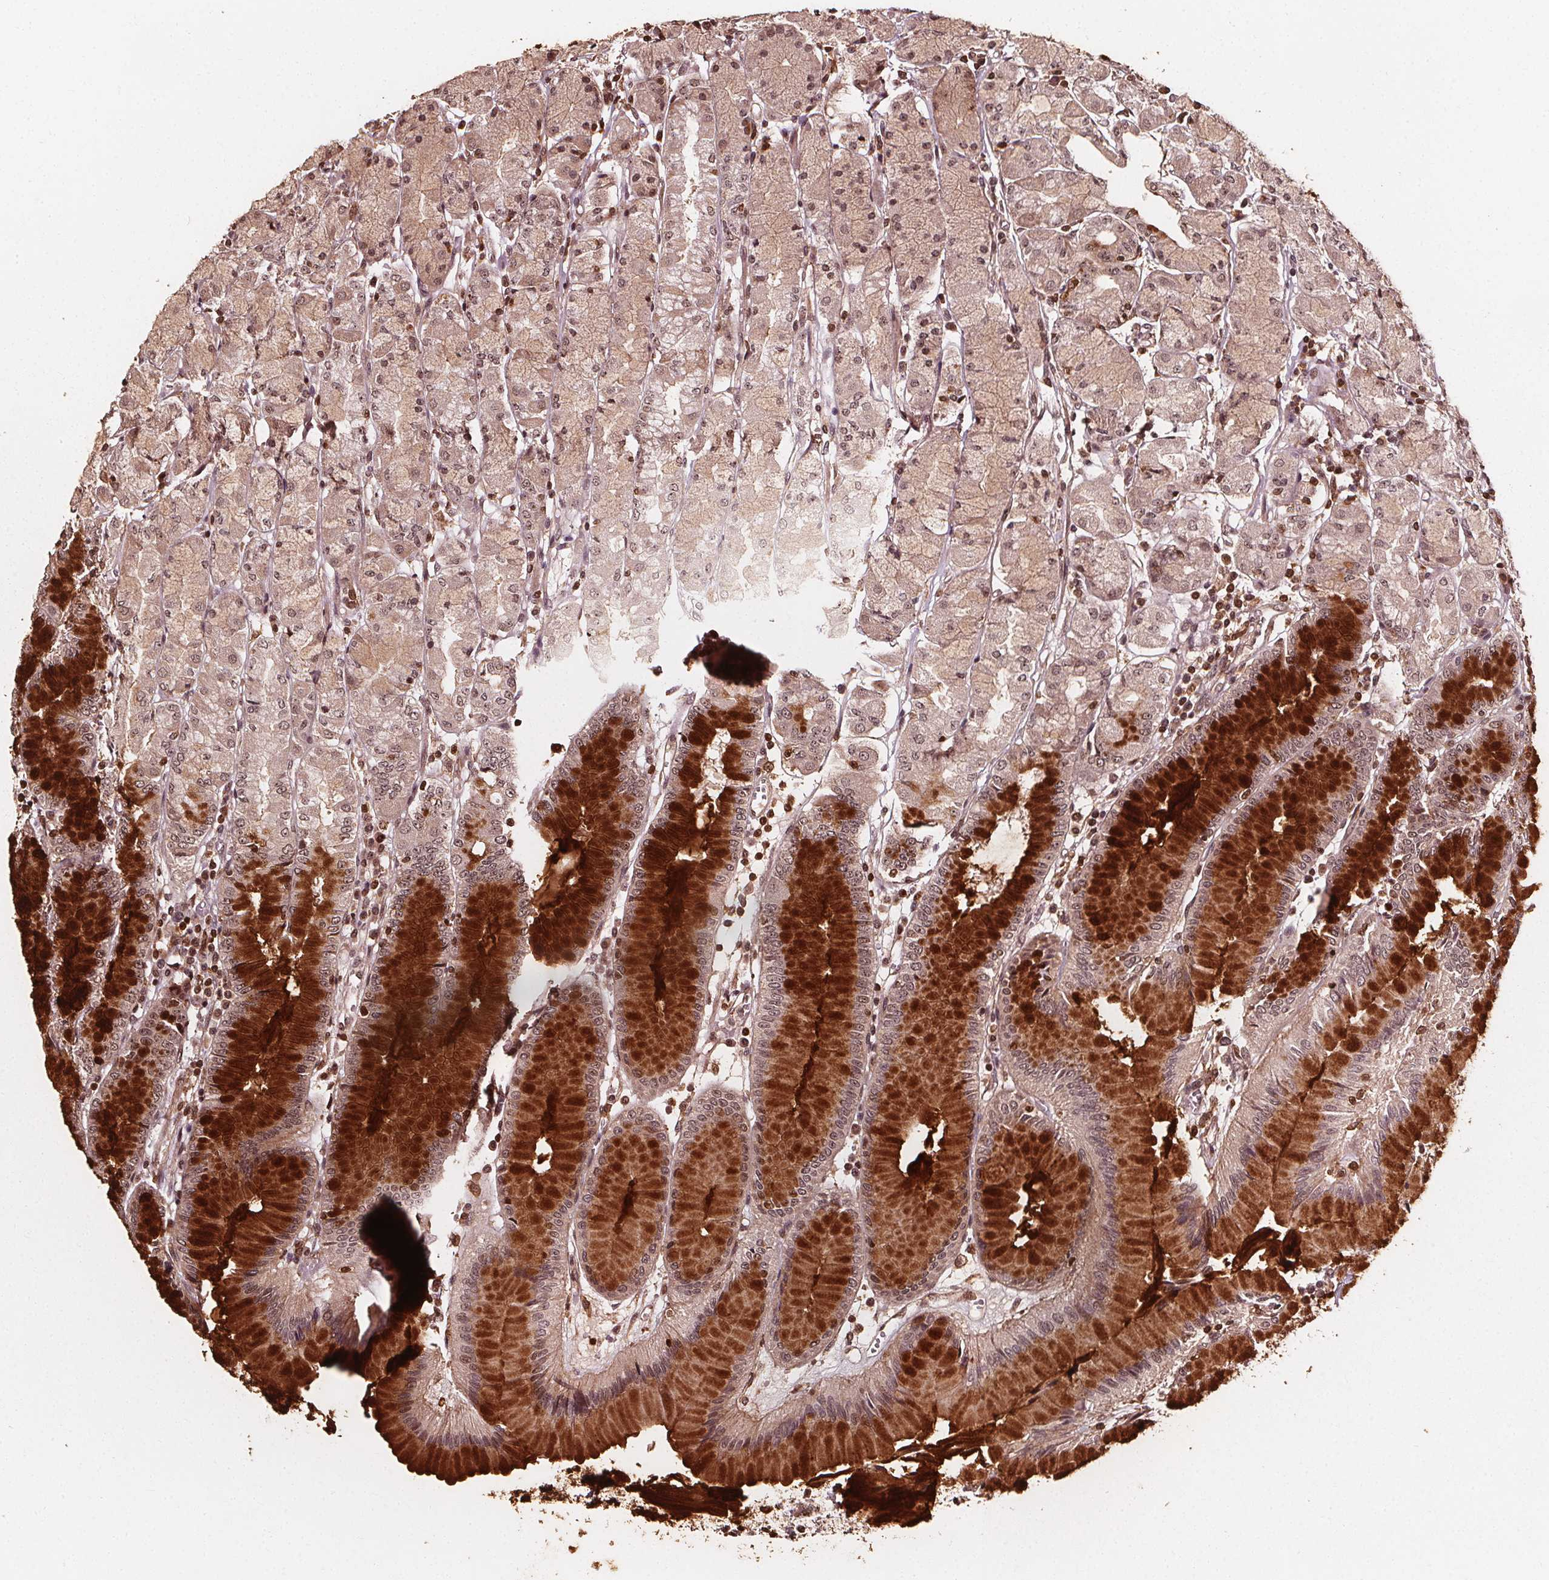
{"staining": {"intensity": "strong", "quantity": ">75%", "location": "cytoplasmic/membranous,nuclear"}, "tissue": "stomach", "cell_type": "Glandular cells", "image_type": "normal", "snomed": [{"axis": "morphology", "description": "Normal tissue, NOS"}, {"axis": "topography", "description": "Stomach, upper"}], "caption": "Immunohistochemistry (IHC) photomicrograph of unremarkable stomach: human stomach stained using immunohistochemistry exhibits high levels of strong protein expression localized specifically in the cytoplasmic/membranous,nuclear of glandular cells, appearing as a cytoplasmic/membranous,nuclear brown color.", "gene": "EXOSC9", "patient": {"sex": "male", "age": 69}}